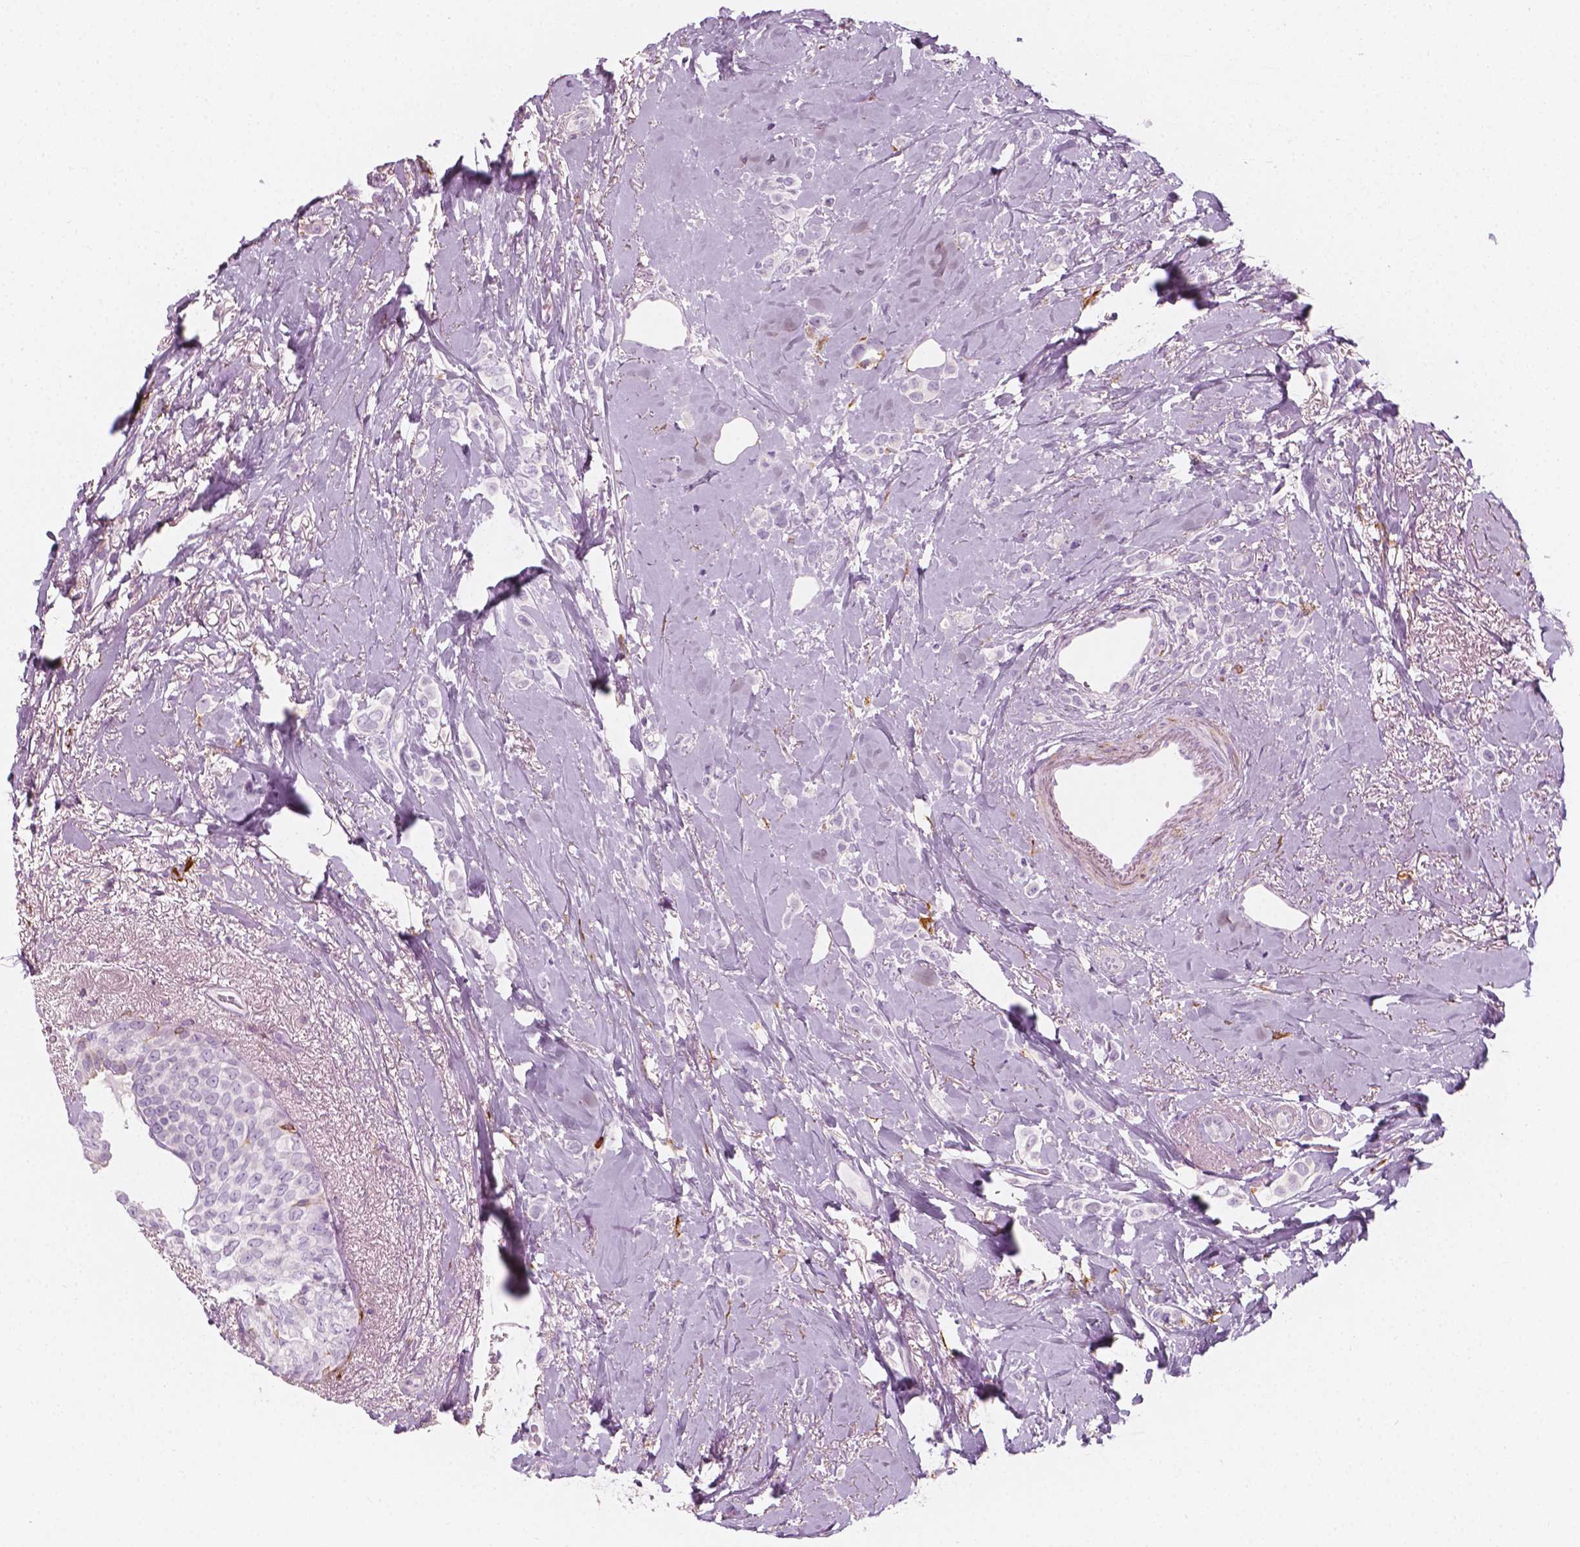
{"staining": {"intensity": "negative", "quantity": "none", "location": "none"}, "tissue": "breast cancer", "cell_type": "Tumor cells", "image_type": "cancer", "snomed": [{"axis": "morphology", "description": "Lobular carcinoma"}, {"axis": "topography", "description": "Breast"}], "caption": "The immunohistochemistry histopathology image has no significant positivity in tumor cells of breast cancer tissue.", "gene": "CES1", "patient": {"sex": "female", "age": 66}}